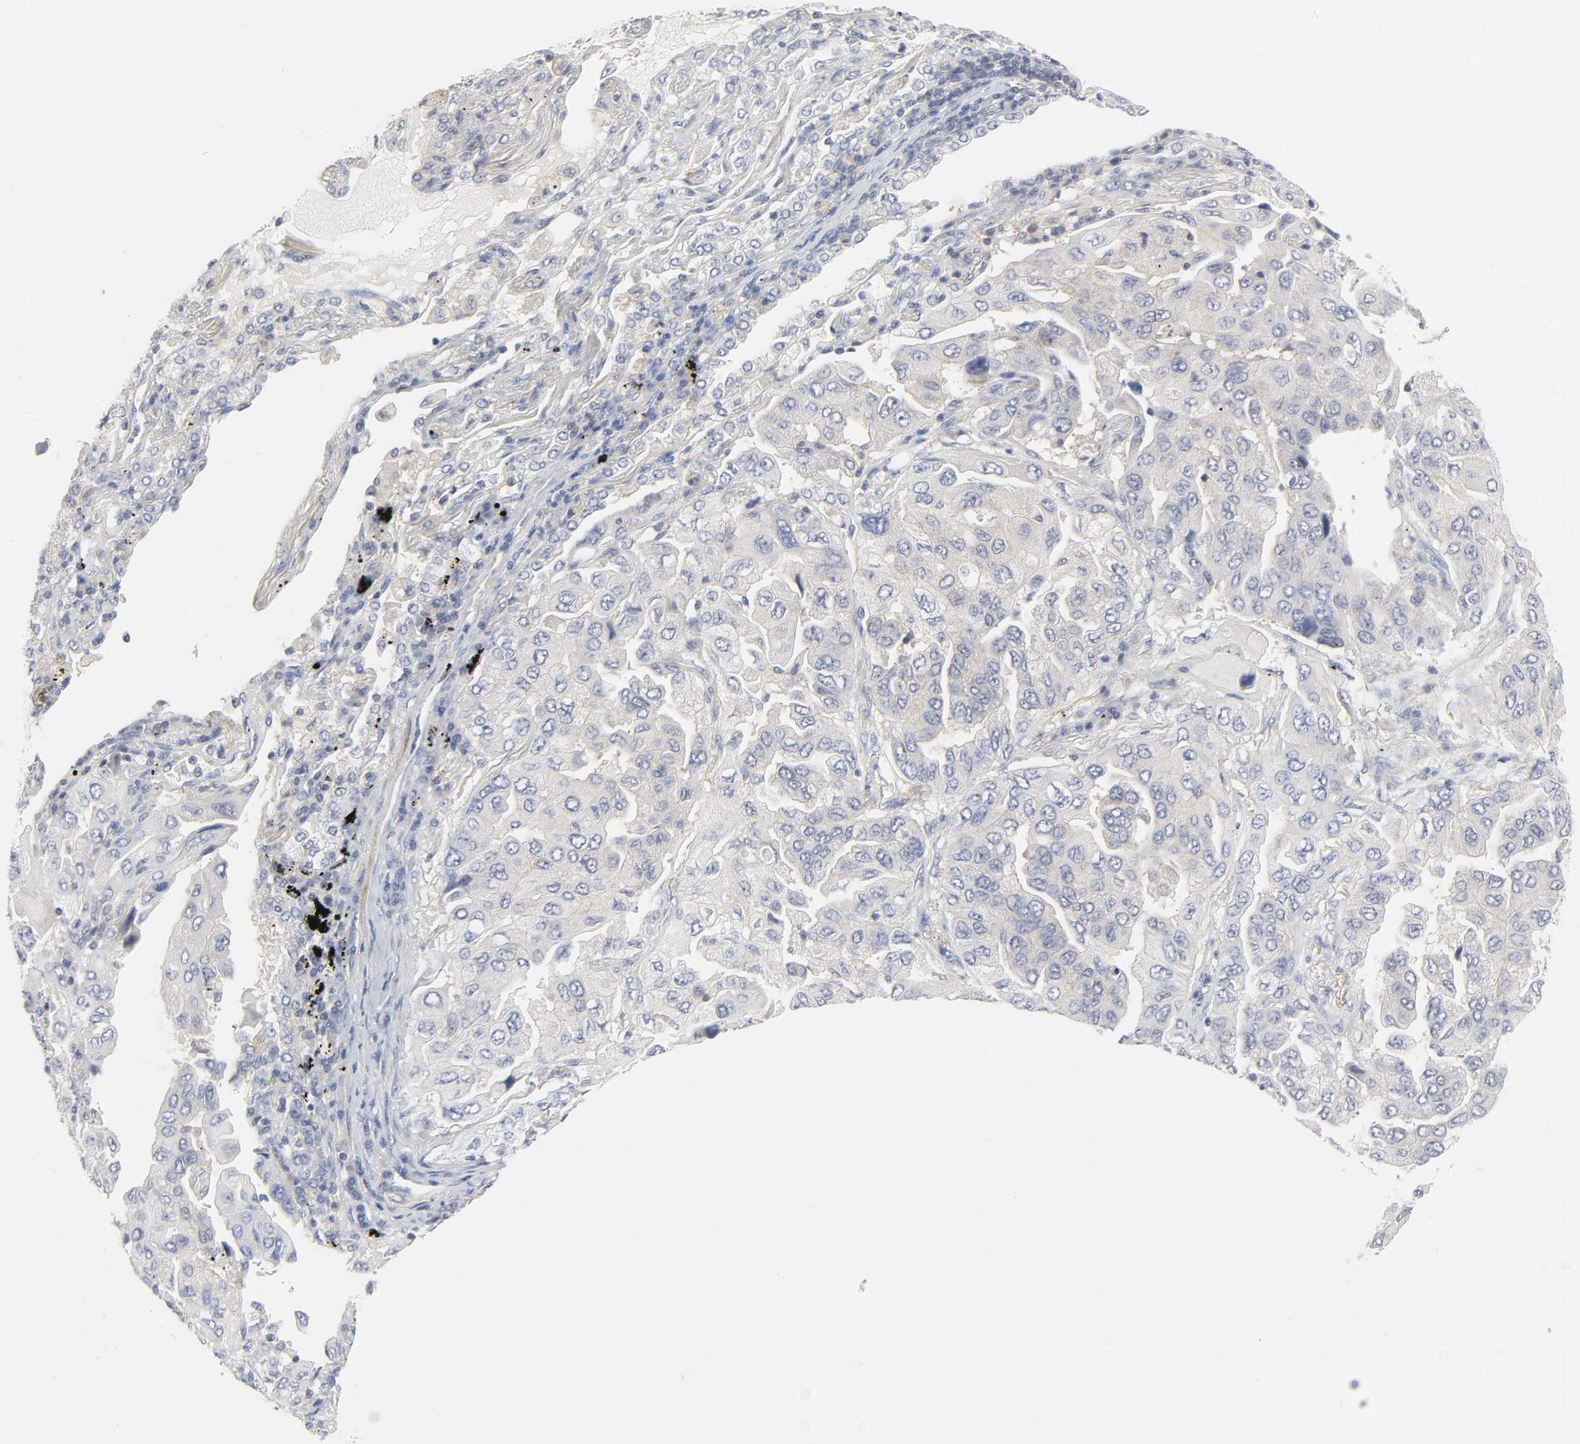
{"staining": {"intensity": "weak", "quantity": "<25%", "location": "cytoplasmic/membranous"}, "tissue": "lung cancer", "cell_type": "Tumor cells", "image_type": "cancer", "snomed": [{"axis": "morphology", "description": "Adenocarcinoma, NOS"}, {"axis": "topography", "description": "Lung"}], "caption": "Immunohistochemistry of lung cancer (adenocarcinoma) shows no positivity in tumor cells.", "gene": "ROCK1", "patient": {"sex": "female", "age": 65}}